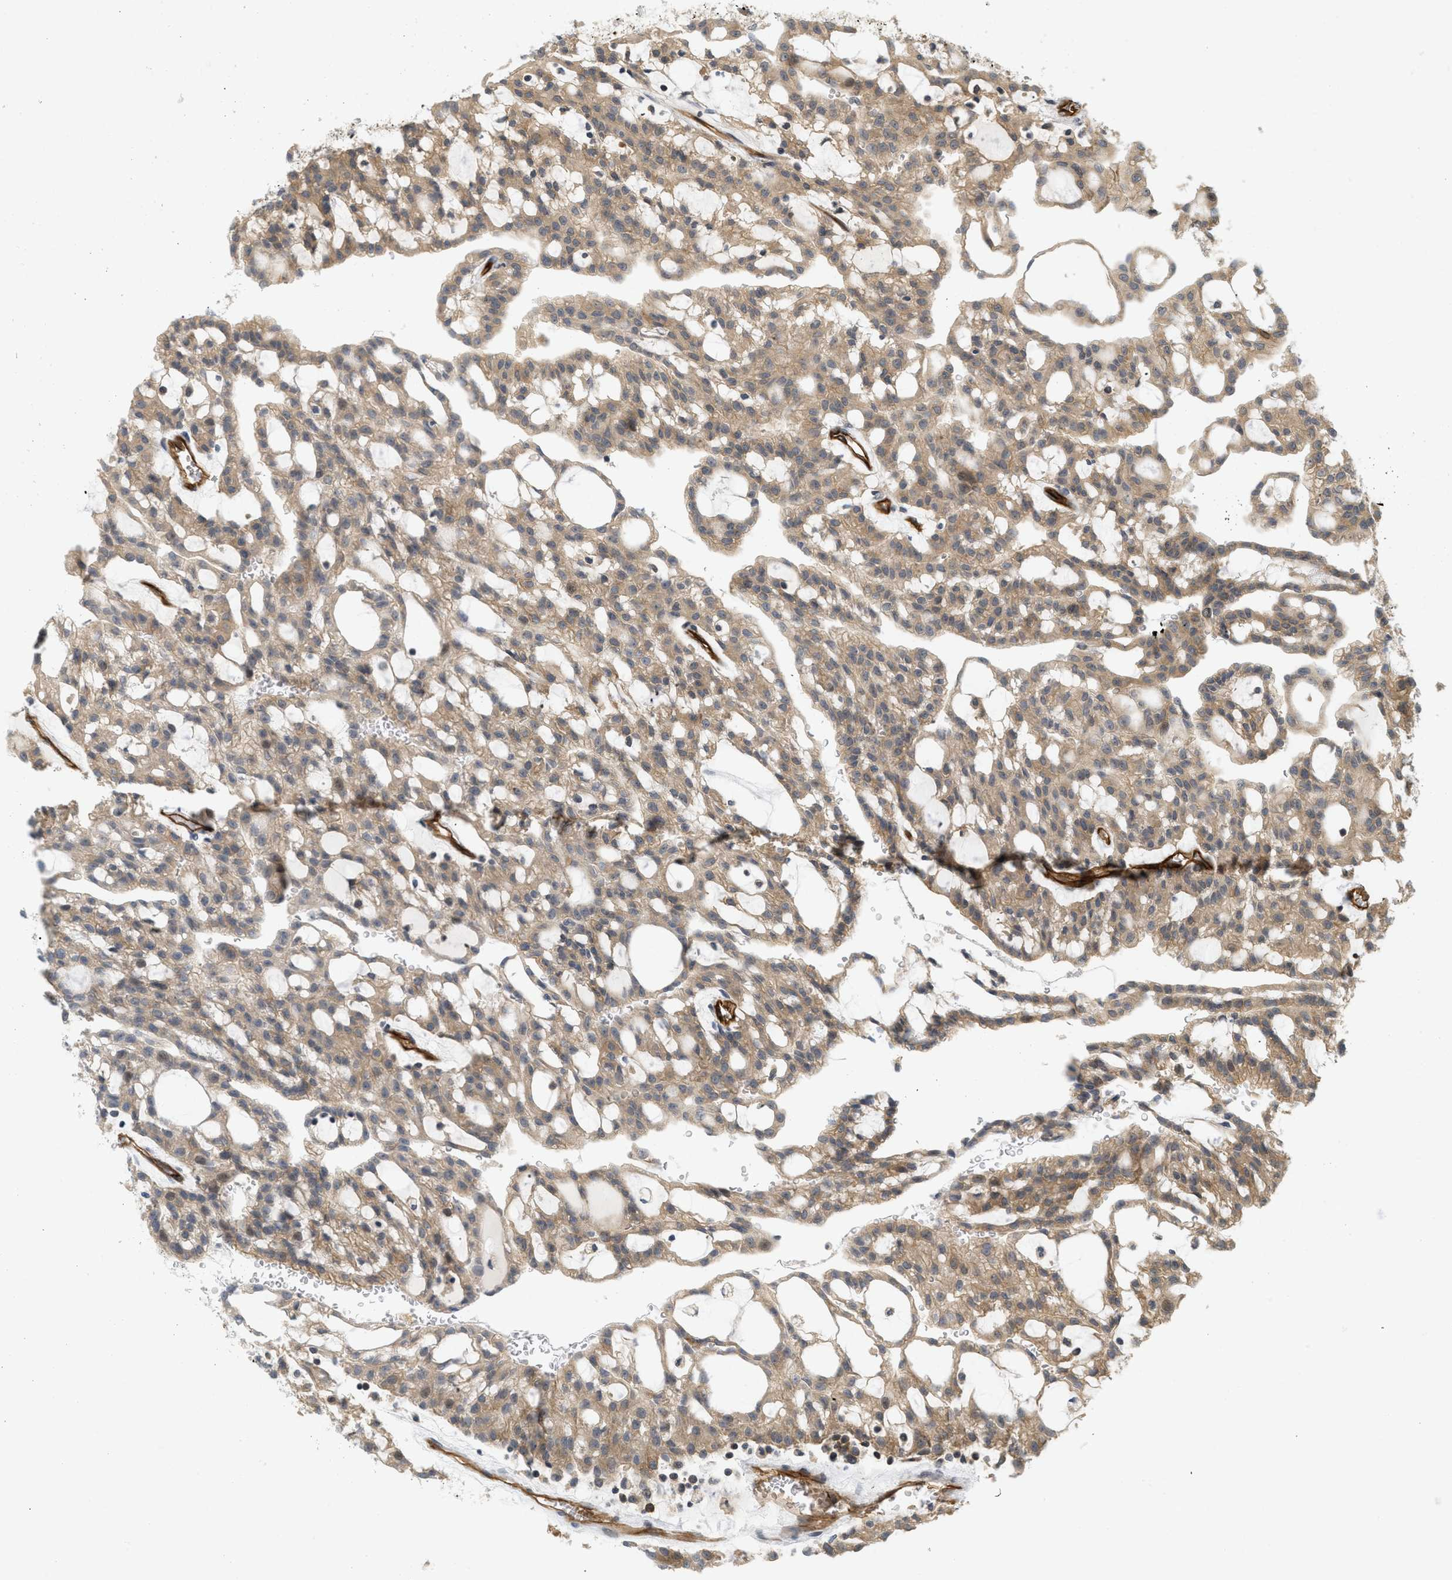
{"staining": {"intensity": "moderate", "quantity": "25%-75%", "location": "cytoplasmic/membranous"}, "tissue": "renal cancer", "cell_type": "Tumor cells", "image_type": "cancer", "snomed": [{"axis": "morphology", "description": "Adenocarcinoma, NOS"}, {"axis": "topography", "description": "Kidney"}], "caption": "Approximately 25%-75% of tumor cells in renal adenocarcinoma demonstrate moderate cytoplasmic/membranous protein staining as visualized by brown immunohistochemical staining.", "gene": "PALMD", "patient": {"sex": "male", "age": 63}}